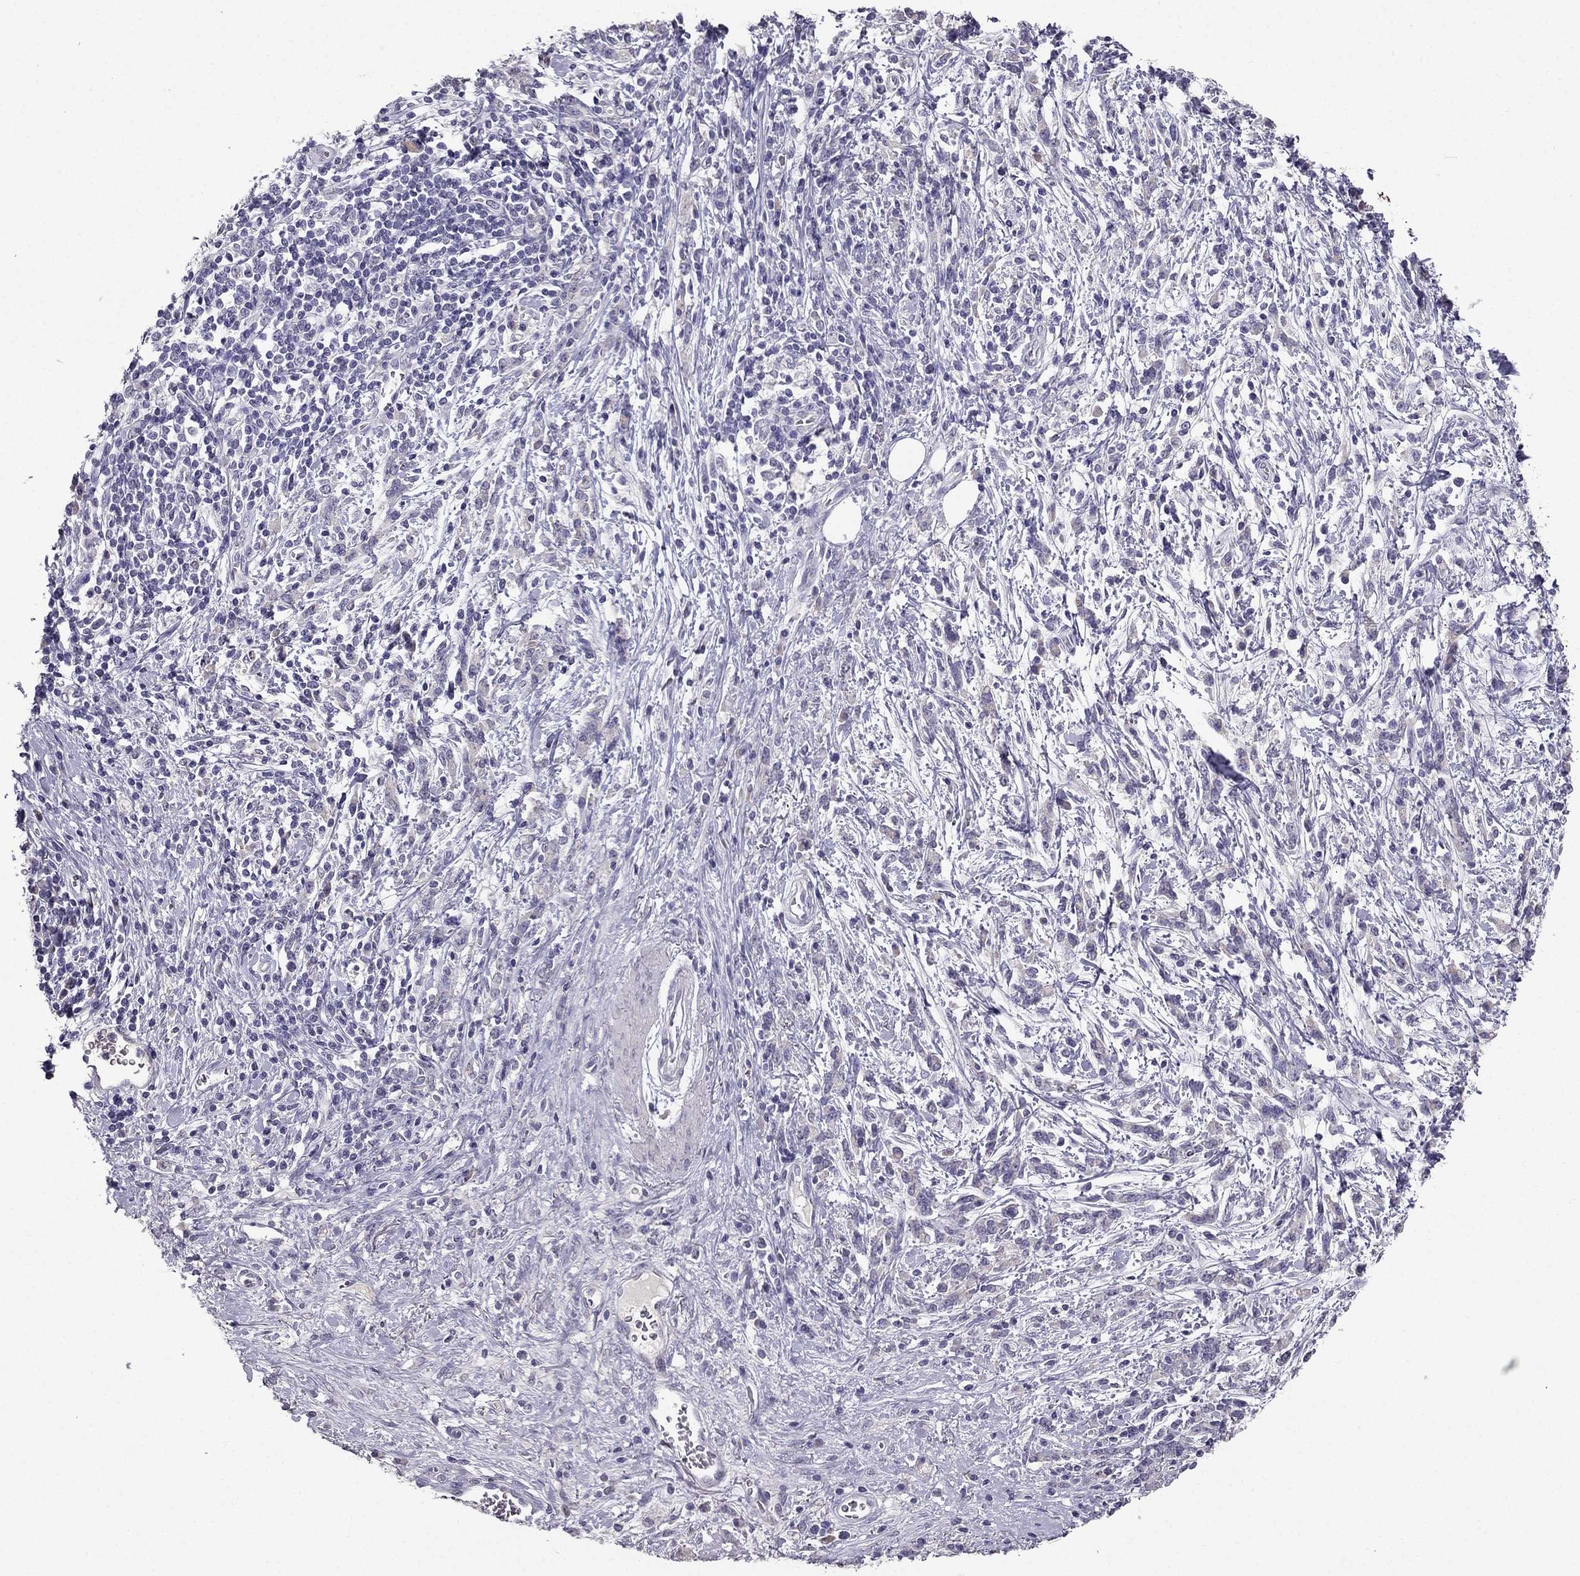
{"staining": {"intensity": "negative", "quantity": "none", "location": "none"}, "tissue": "stomach cancer", "cell_type": "Tumor cells", "image_type": "cancer", "snomed": [{"axis": "morphology", "description": "Adenocarcinoma, NOS"}, {"axis": "topography", "description": "Stomach"}], "caption": "Tumor cells are negative for brown protein staining in stomach cancer. (Immunohistochemistry, brightfield microscopy, high magnification).", "gene": "SCG5", "patient": {"sex": "female", "age": 57}}